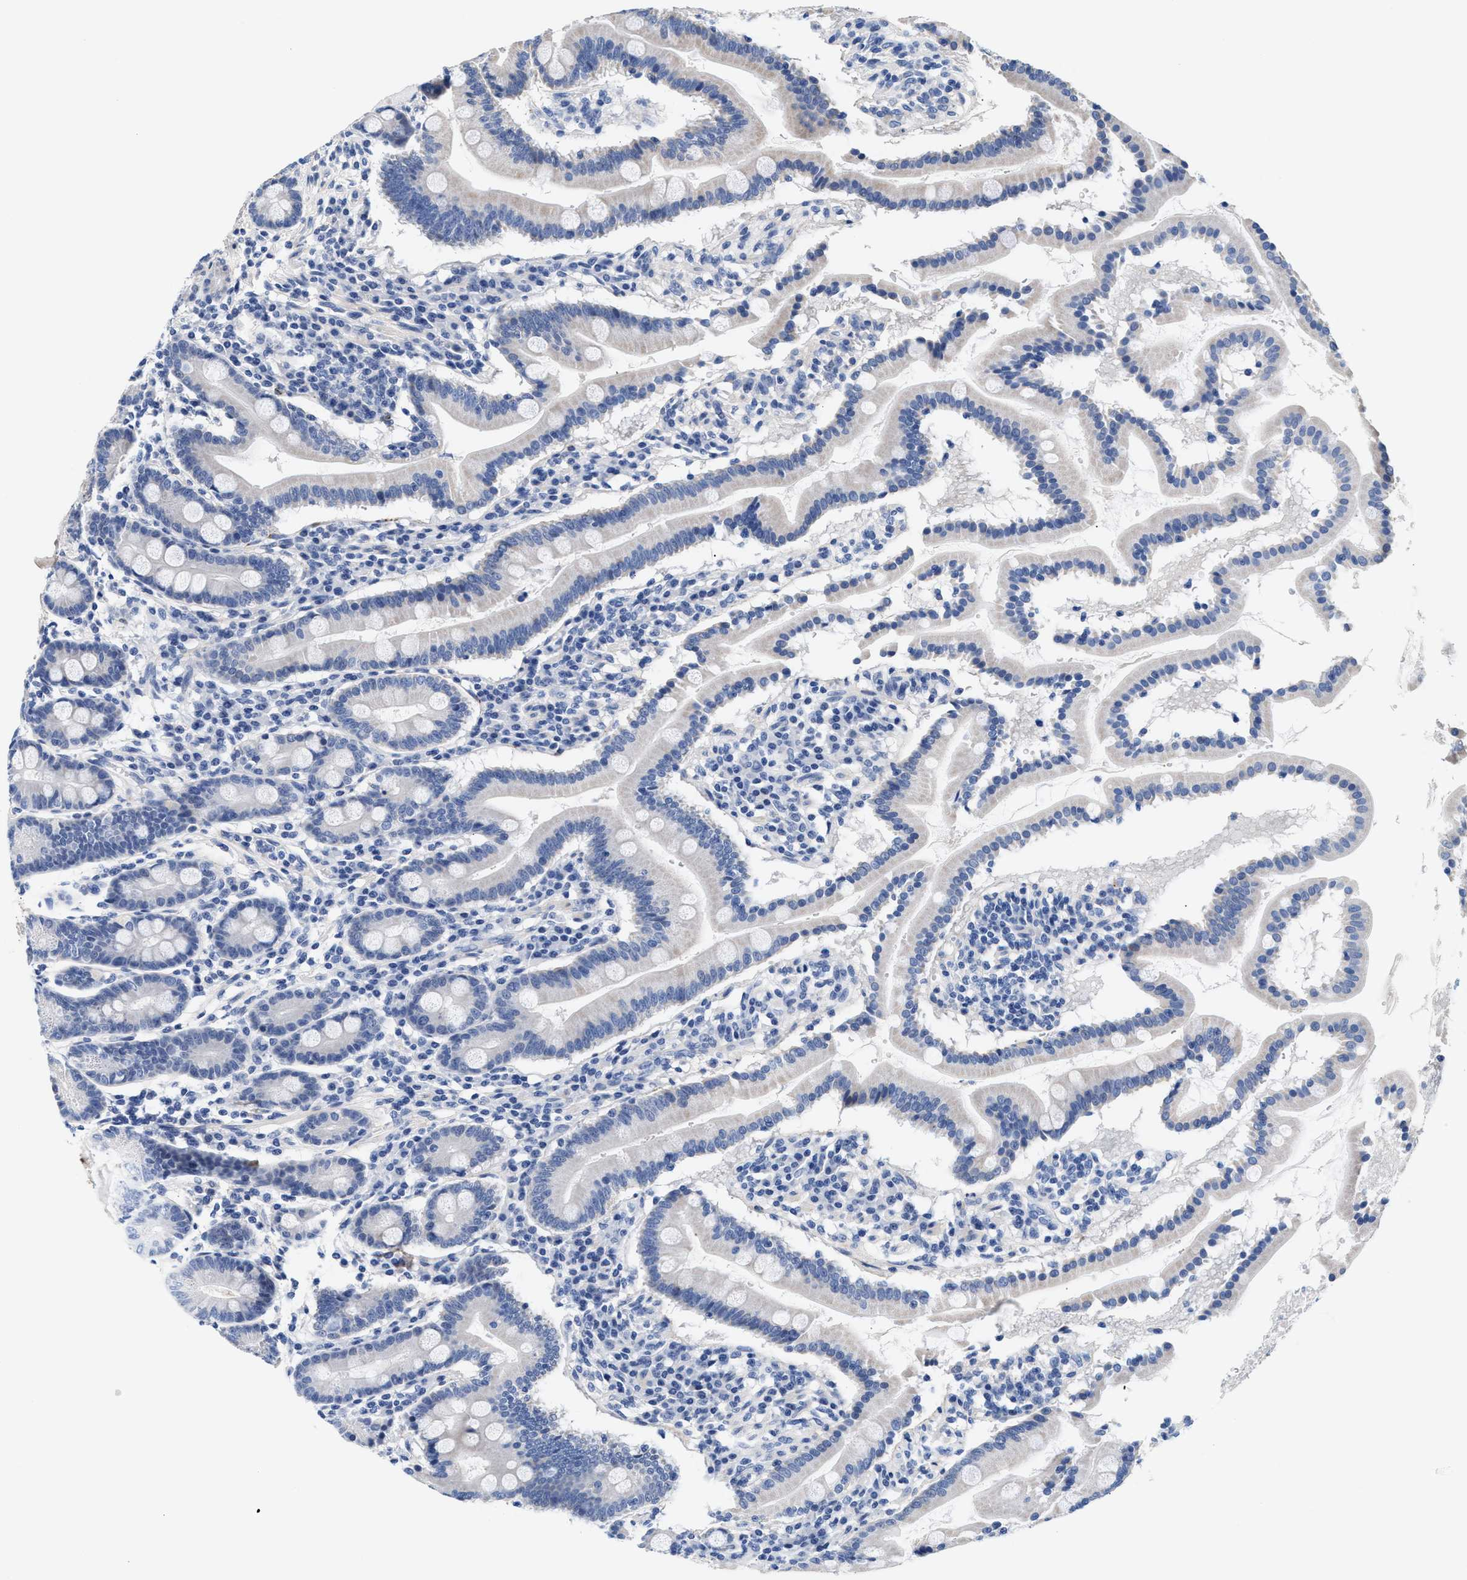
{"staining": {"intensity": "negative", "quantity": "none", "location": "none"}, "tissue": "duodenum", "cell_type": "Glandular cells", "image_type": "normal", "snomed": [{"axis": "morphology", "description": "Normal tissue, NOS"}, {"axis": "topography", "description": "Duodenum"}], "caption": "The micrograph reveals no staining of glandular cells in unremarkable duodenum. (DAB (3,3'-diaminobenzidine) immunohistochemistry (IHC) visualized using brightfield microscopy, high magnification).", "gene": "ACTL7B", "patient": {"sex": "male", "age": 50}}